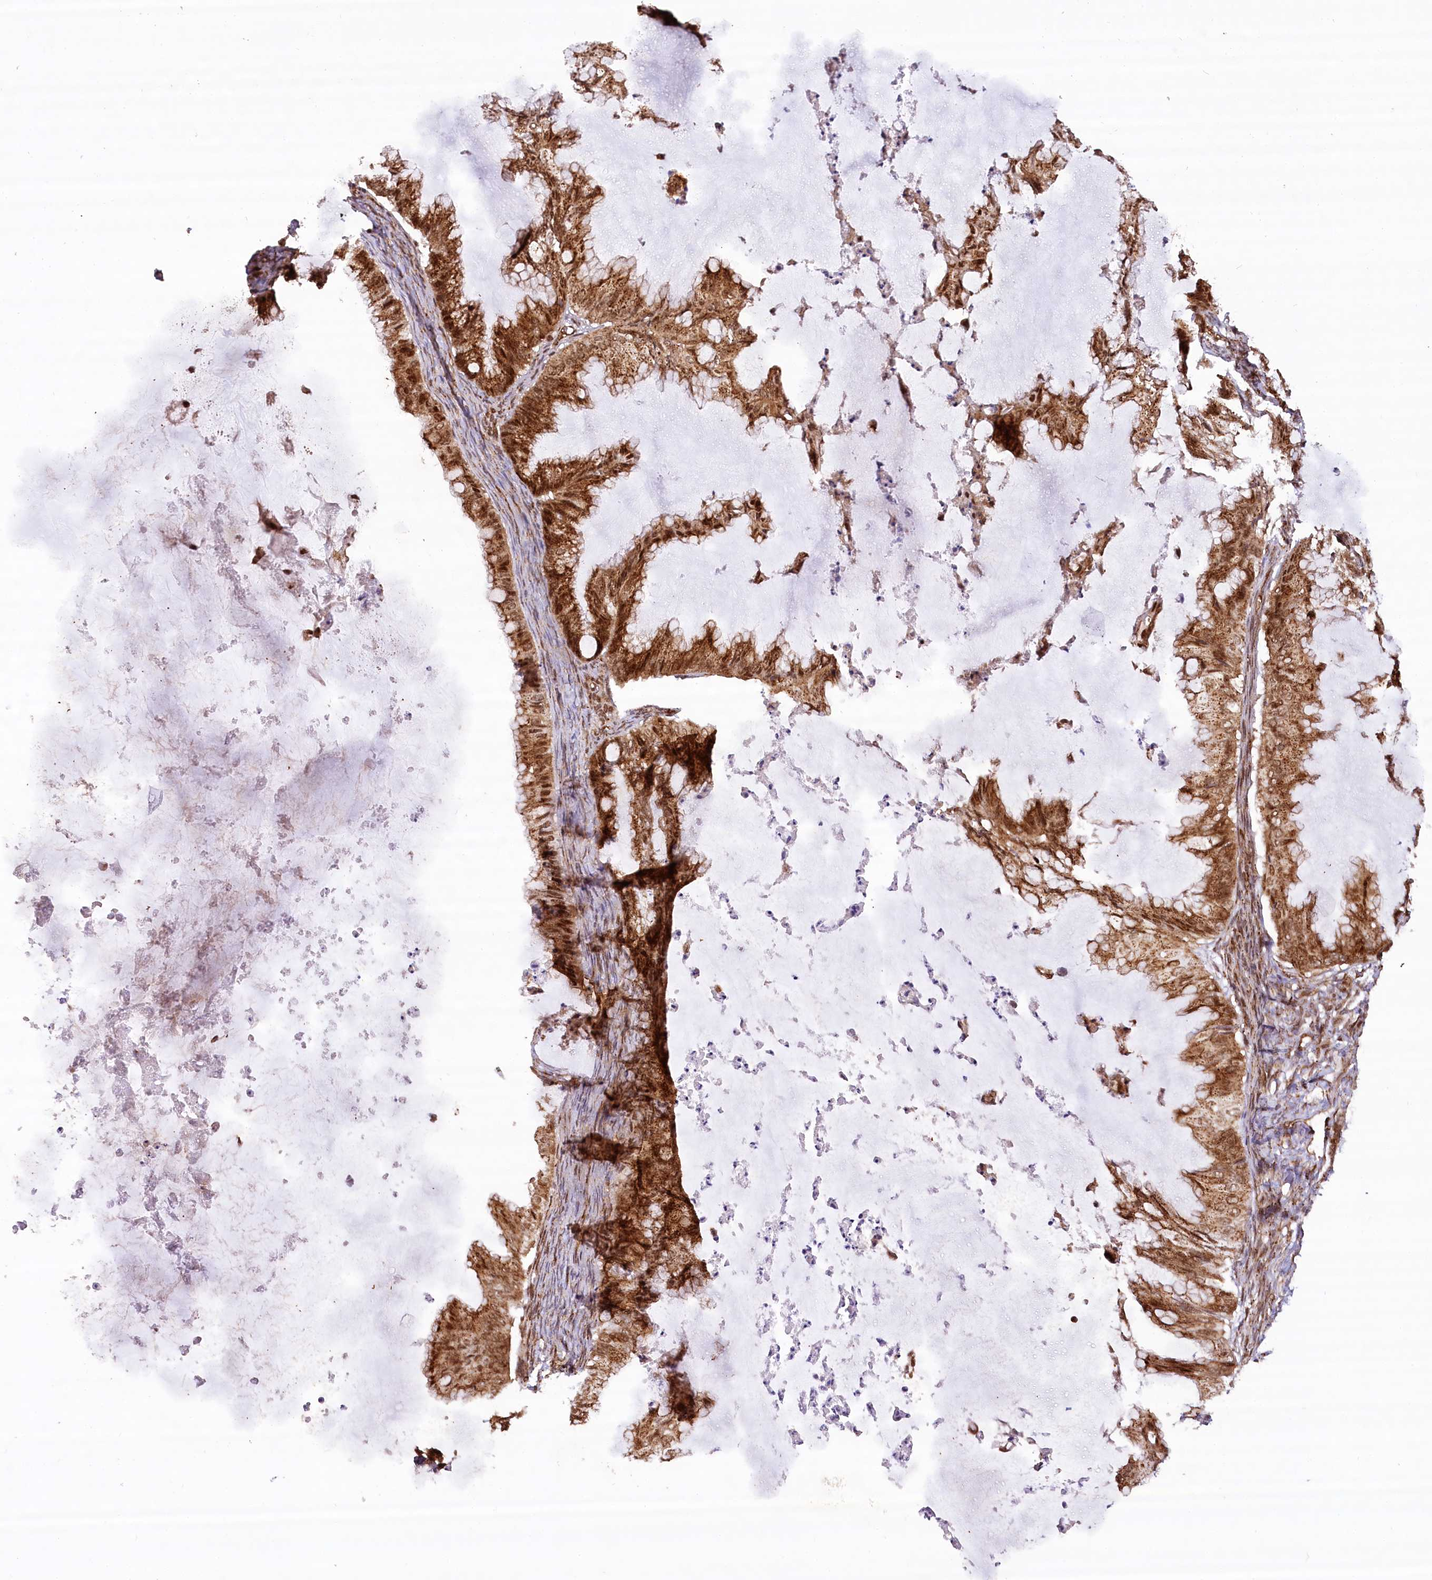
{"staining": {"intensity": "strong", "quantity": "25%-75%", "location": "cytoplasmic/membranous,nuclear"}, "tissue": "ovarian cancer", "cell_type": "Tumor cells", "image_type": "cancer", "snomed": [{"axis": "morphology", "description": "Cystadenocarcinoma, mucinous, NOS"}, {"axis": "topography", "description": "Ovary"}], "caption": "Ovarian mucinous cystadenocarcinoma was stained to show a protein in brown. There is high levels of strong cytoplasmic/membranous and nuclear expression in approximately 25%-75% of tumor cells. (Stains: DAB in brown, nuclei in blue, Microscopy: brightfield microscopy at high magnification).", "gene": "COPG1", "patient": {"sex": "female", "age": 71}}